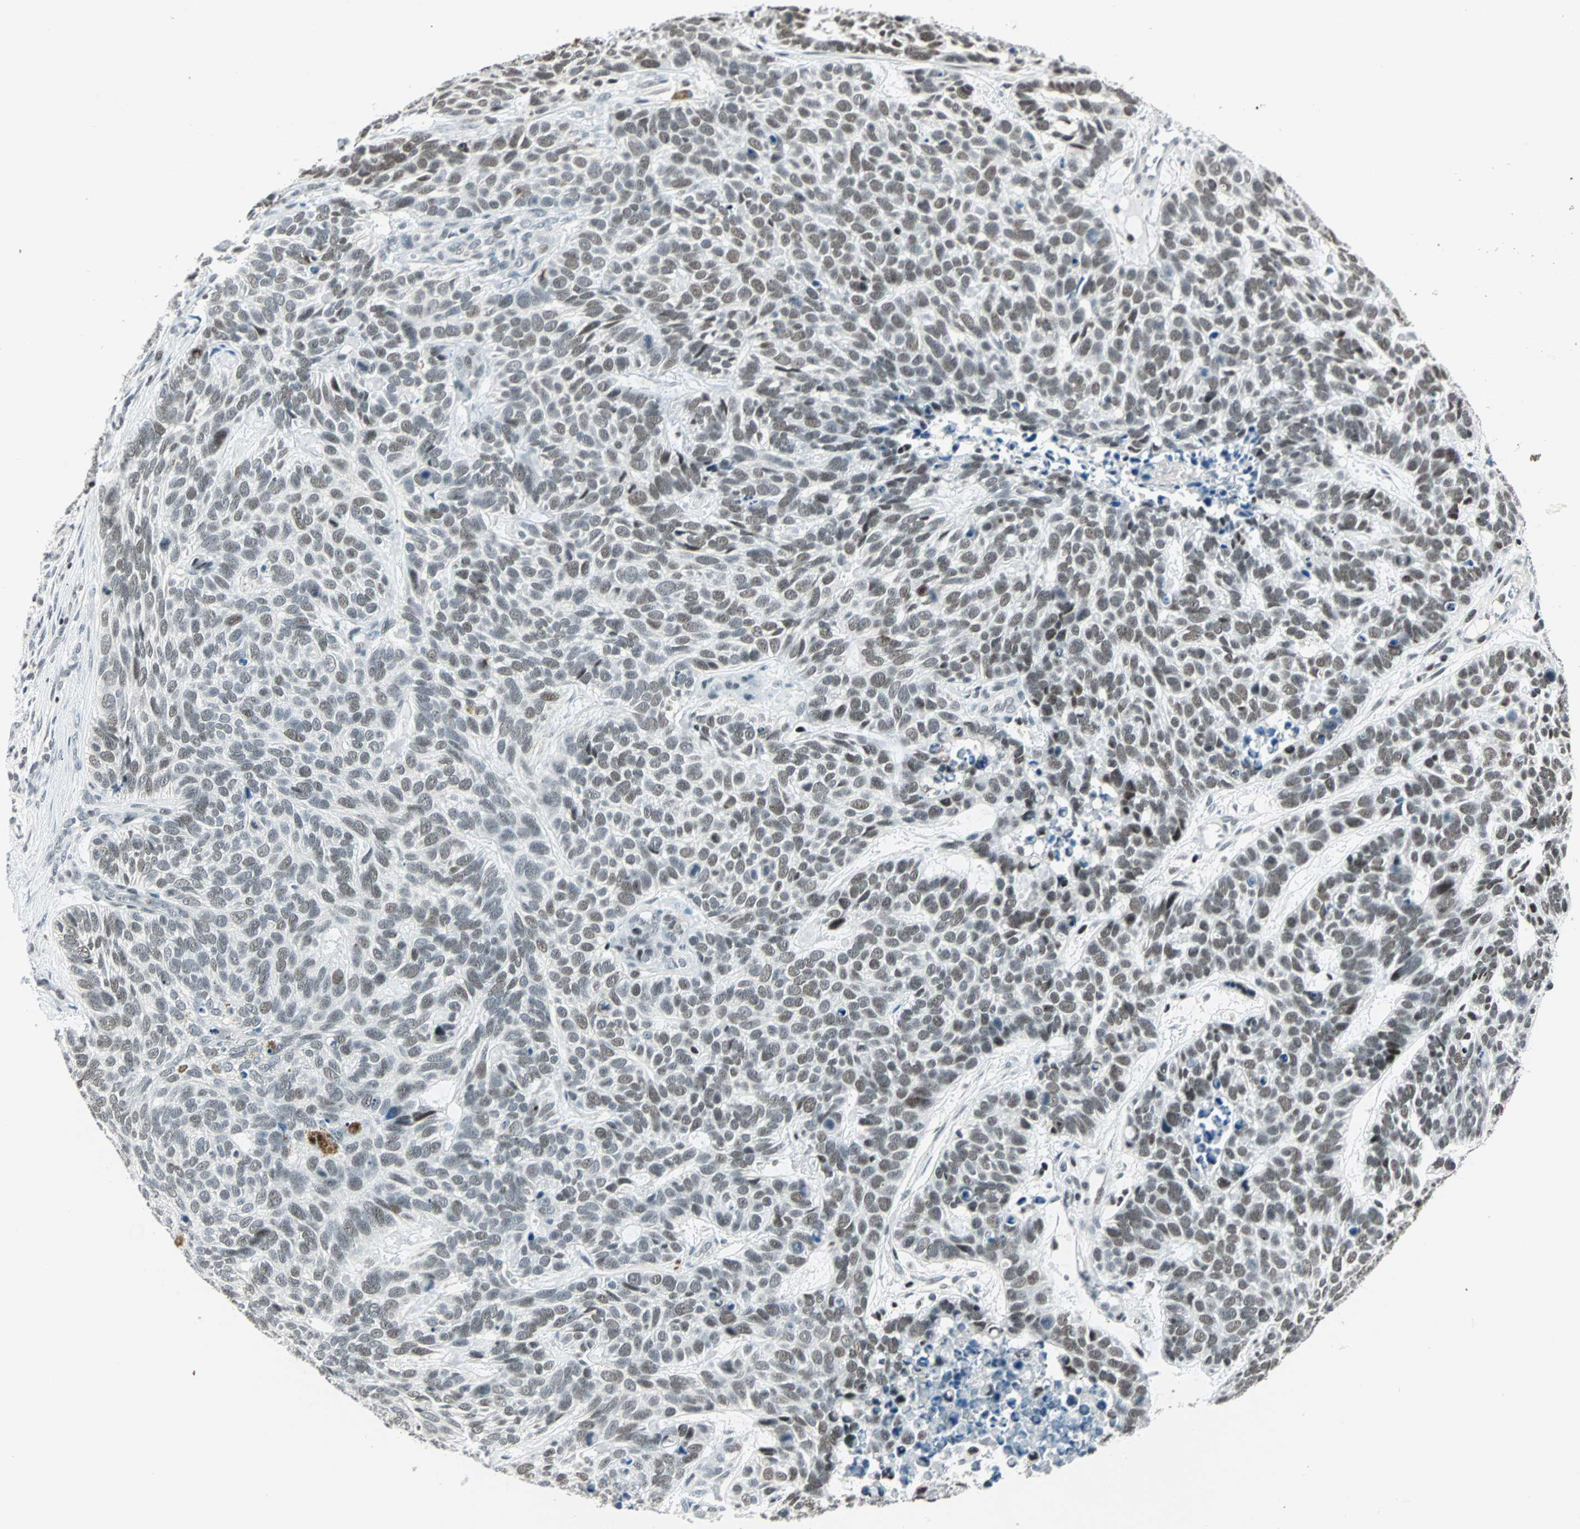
{"staining": {"intensity": "moderate", "quantity": "25%-75%", "location": "nuclear"}, "tissue": "skin cancer", "cell_type": "Tumor cells", "image_type": "cancer", "snomed": [{"axis": "morphology", "description": "Basal cell carcinoma"}, {"axis": "topography", "description": "Skin"}], "caption": "Protein staining of skin basal cell carcinoma tissue reveals moderate nuclear expression in about 25%-75% of tumor cells.", "gene": "SIN3A", "patient": {"sex": "male", "age": 87}}